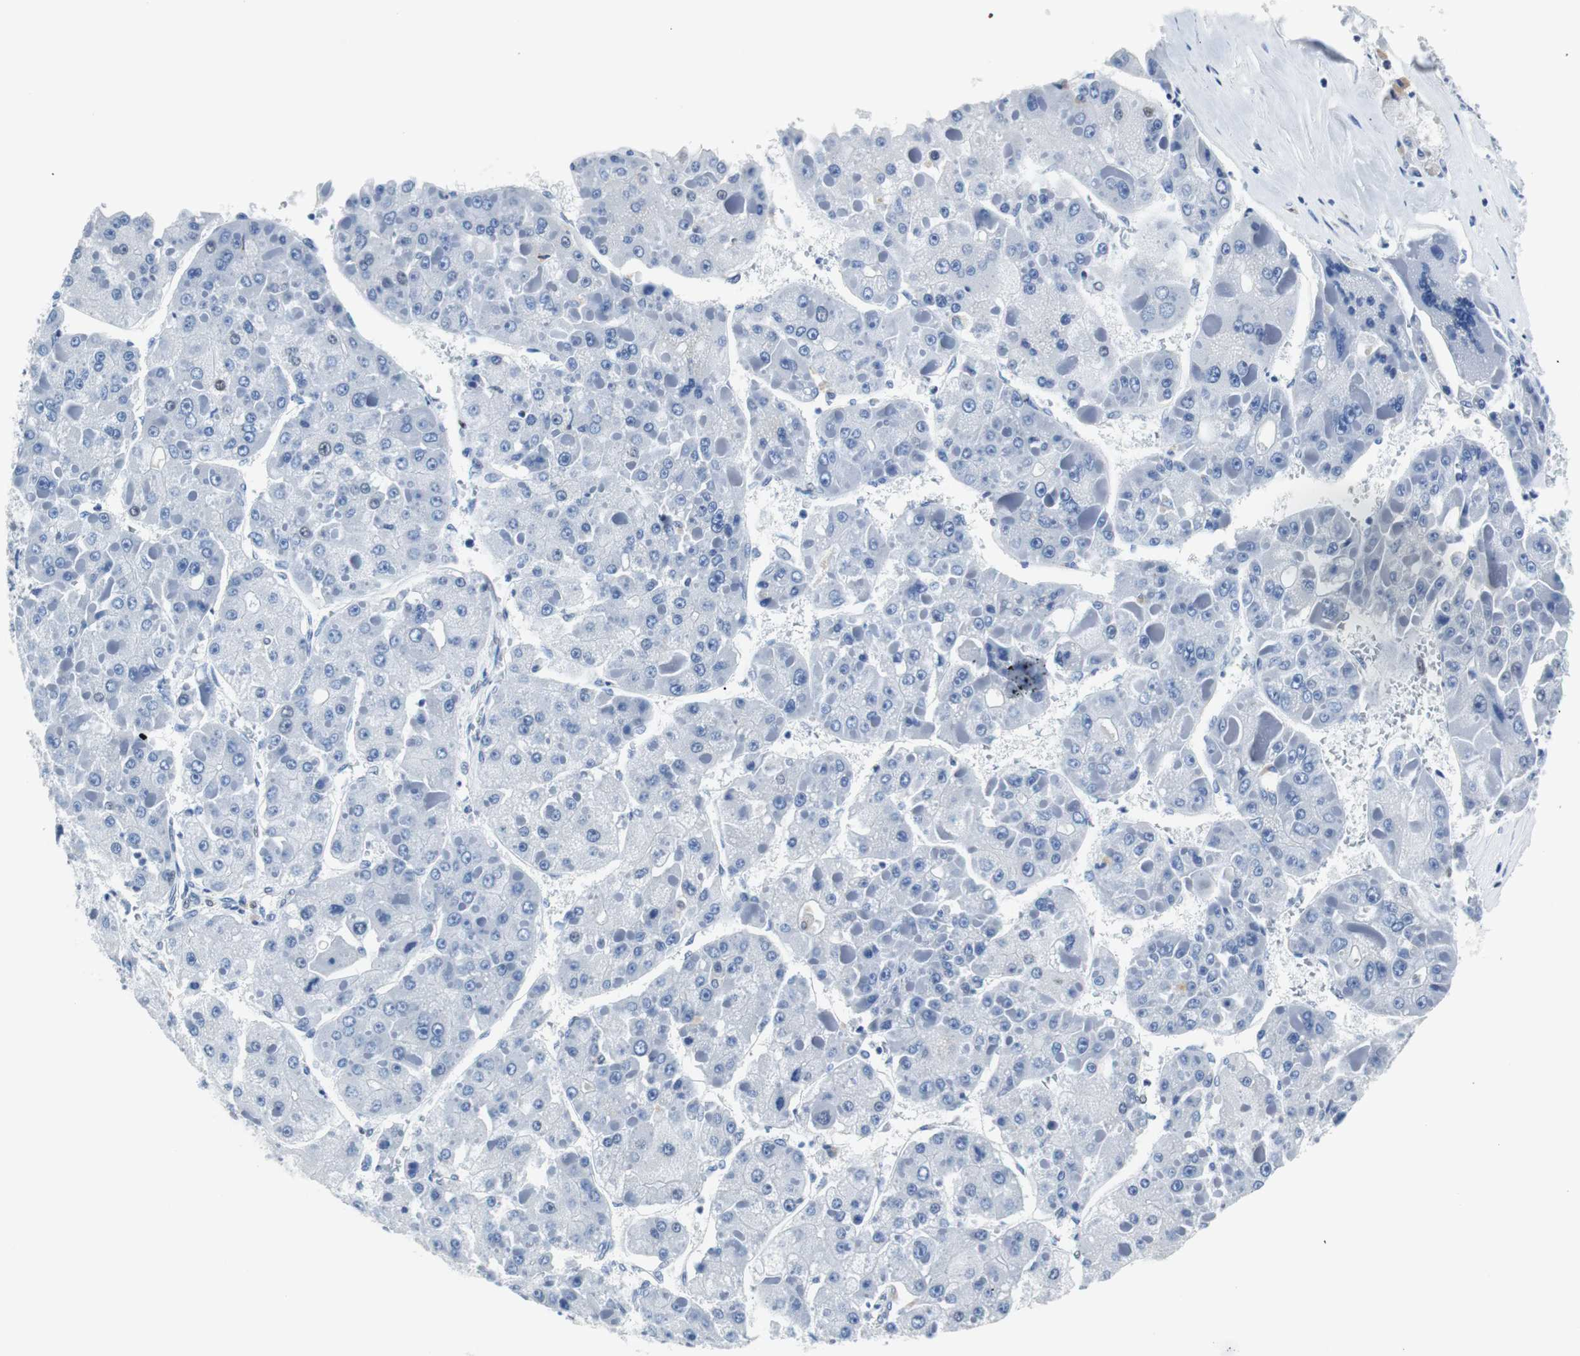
{"staining": {"intensity": "negative", "quantity": "none", "location": "none"}, "tissue": "liver cancer", "cell_type": "Tumor cells", "image_type": "cancer", "snomed": [{"axis": "morphology", "description": "Carcinoma, Hepatocellular, NOS"}, {"axis": "topography", "description": "Liver"}], "caption": "Liver cancer (hepatocellular carcinoma) stained for a protein using immunohistochemistry displays no staining tumor cells.", "gene": "JUN", "patient": {"sex": "female", "age": 73}}